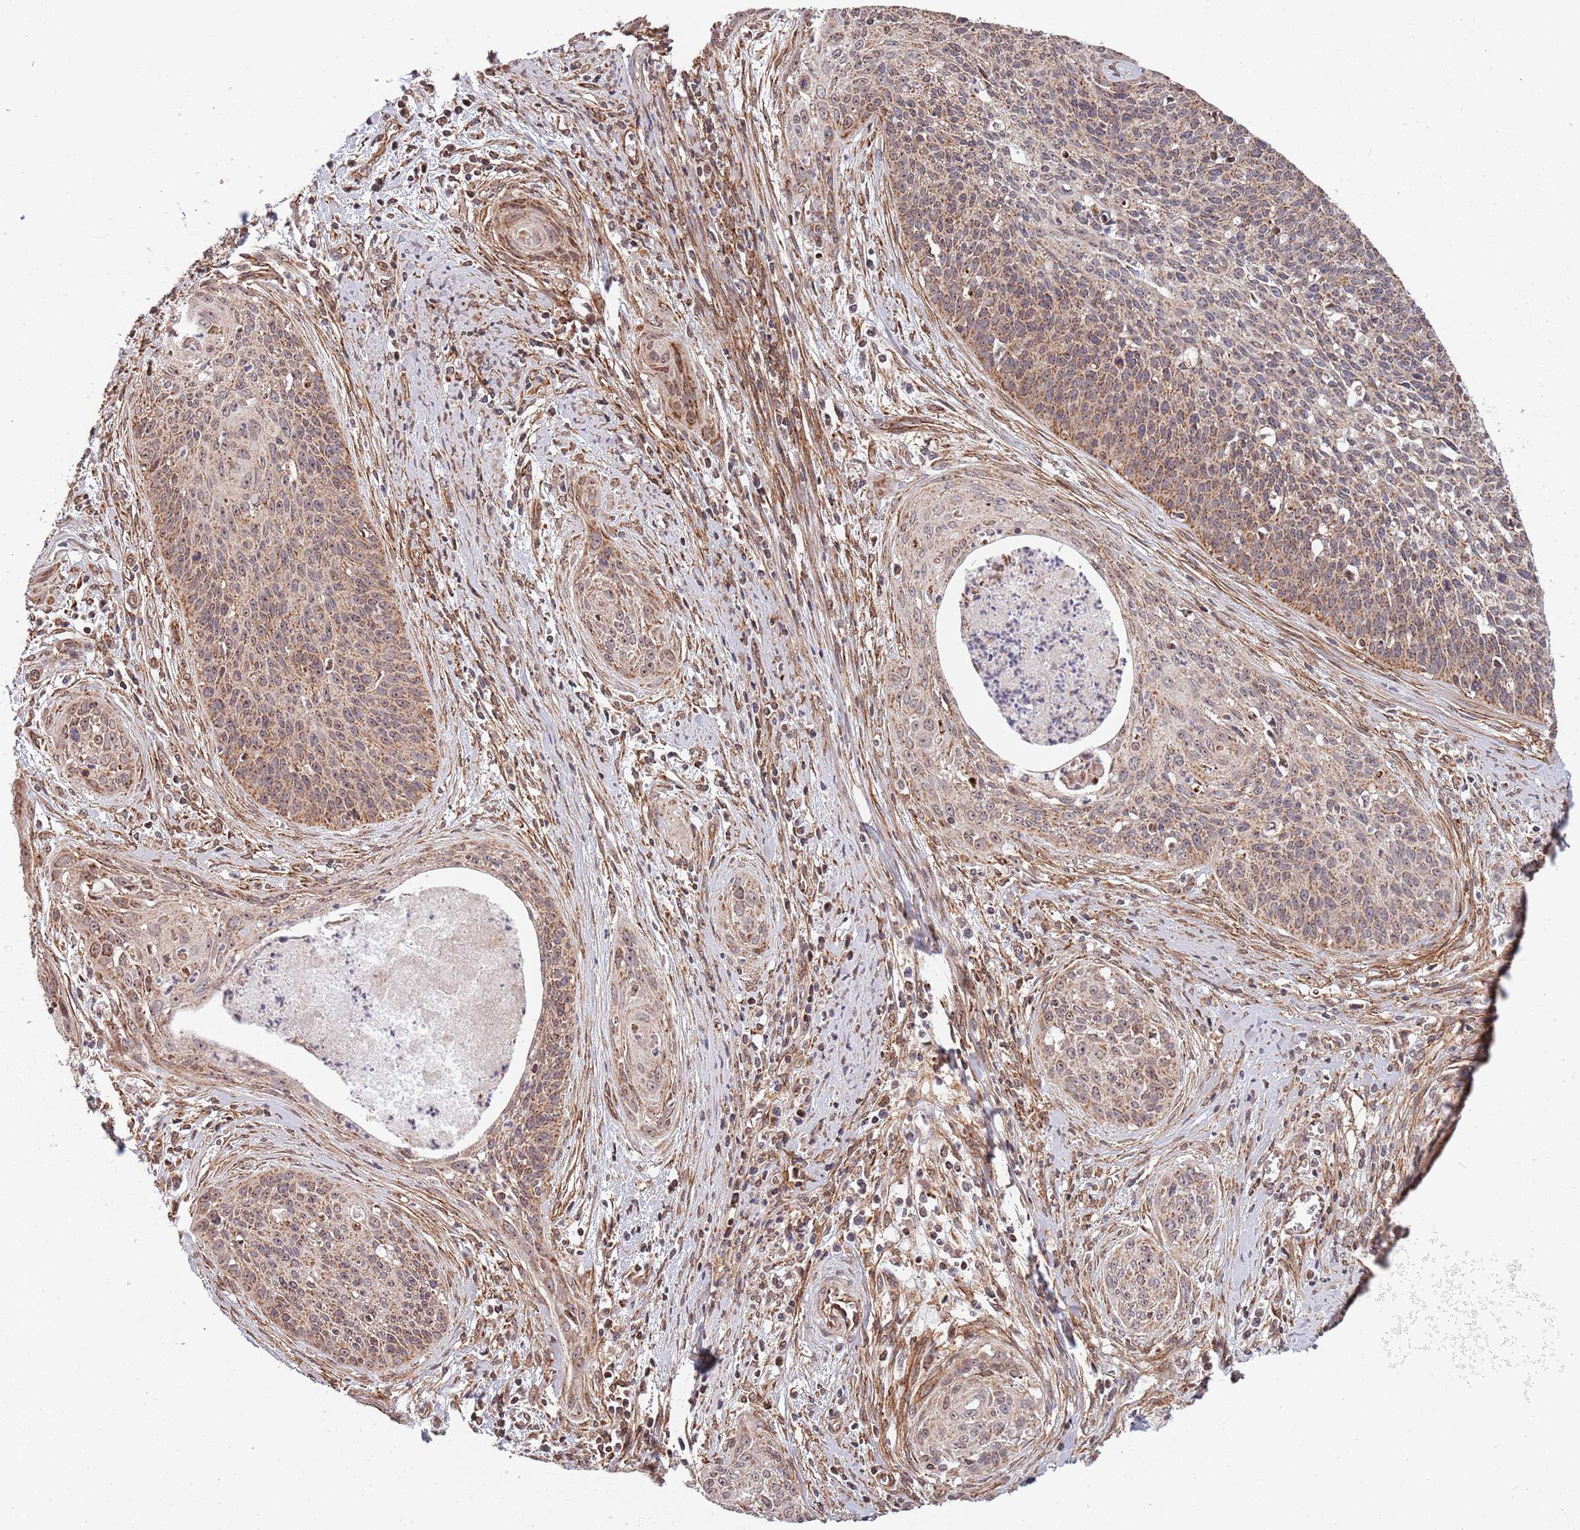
{"staining": {"intensity": "moderate", "quantity": ">75%", "location": "cytoplasmic/membranous"}, "tissue": "cervical cancer", "cell_type": "Tumor cells", "image_type": "cancer", "snomed": [{"axis": "morphology", "description": "Squamous cell carcinoma, NOS"}, {"axis": "topography", "description": "Cervix"}], "caption": "There is medium levels of moderate cytoplasmic/membranous staining in tumor cells of cervical cancer, as demonstrated by immunohistochemical staining (brown color).", "gene": "DCHS1", "patient": {"sex": "female", "age": 55}}